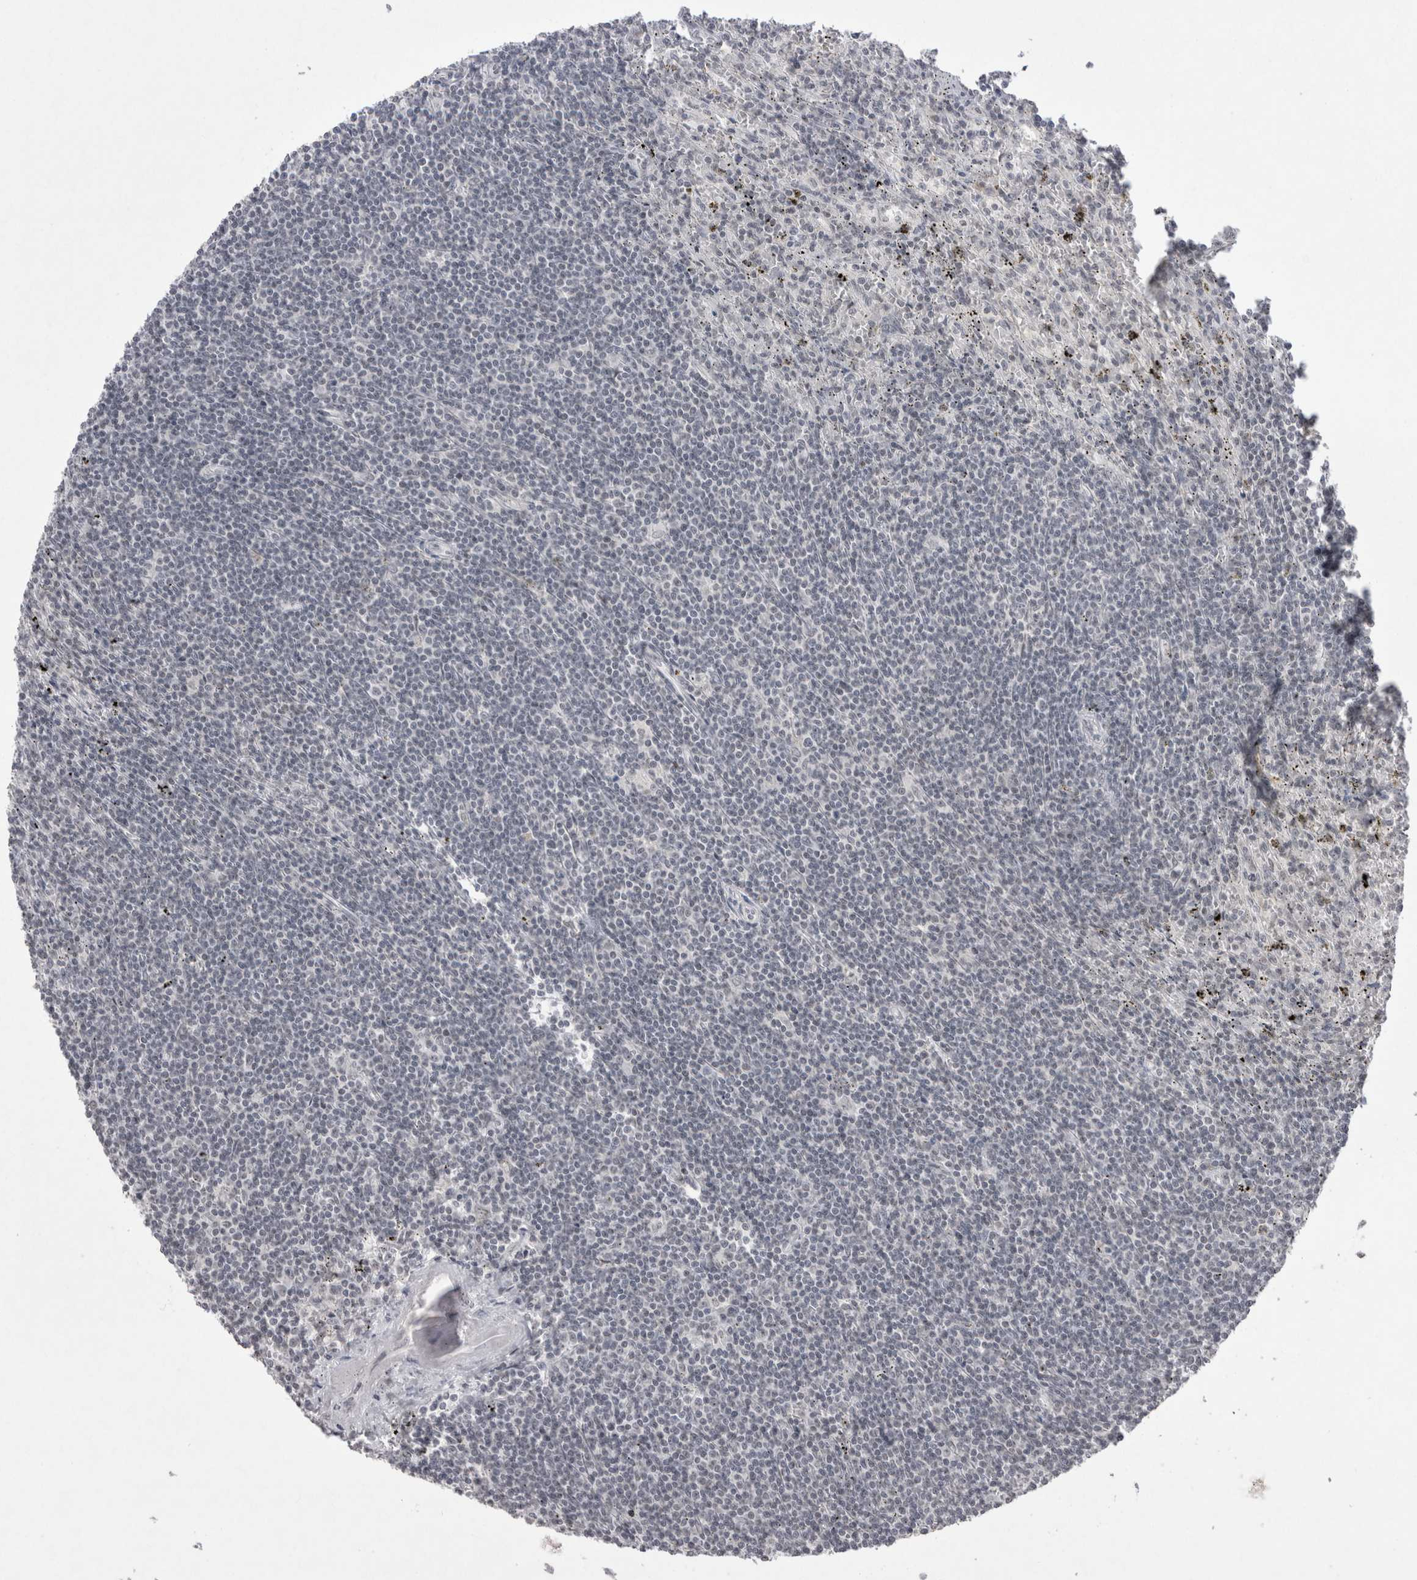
{"staining": {"intensity": "negative", "quantity": "none", "location": "none"}, "tissue": "lymphoma", "cell_type": "Tumor cells", "image_type": "cancer", "snomed": [{"axis": "morphology", "description": "Malignant lymphoma, non-Hodgkin's type, Low grade"}, {"axis": "topography", "description": "Spleen"}], "caption": "Histopathology image shows no significant protein expression in tumor cells of lymphoma.", "gene": "DDX4", "patient": {"sex": "male", "age": 76}}